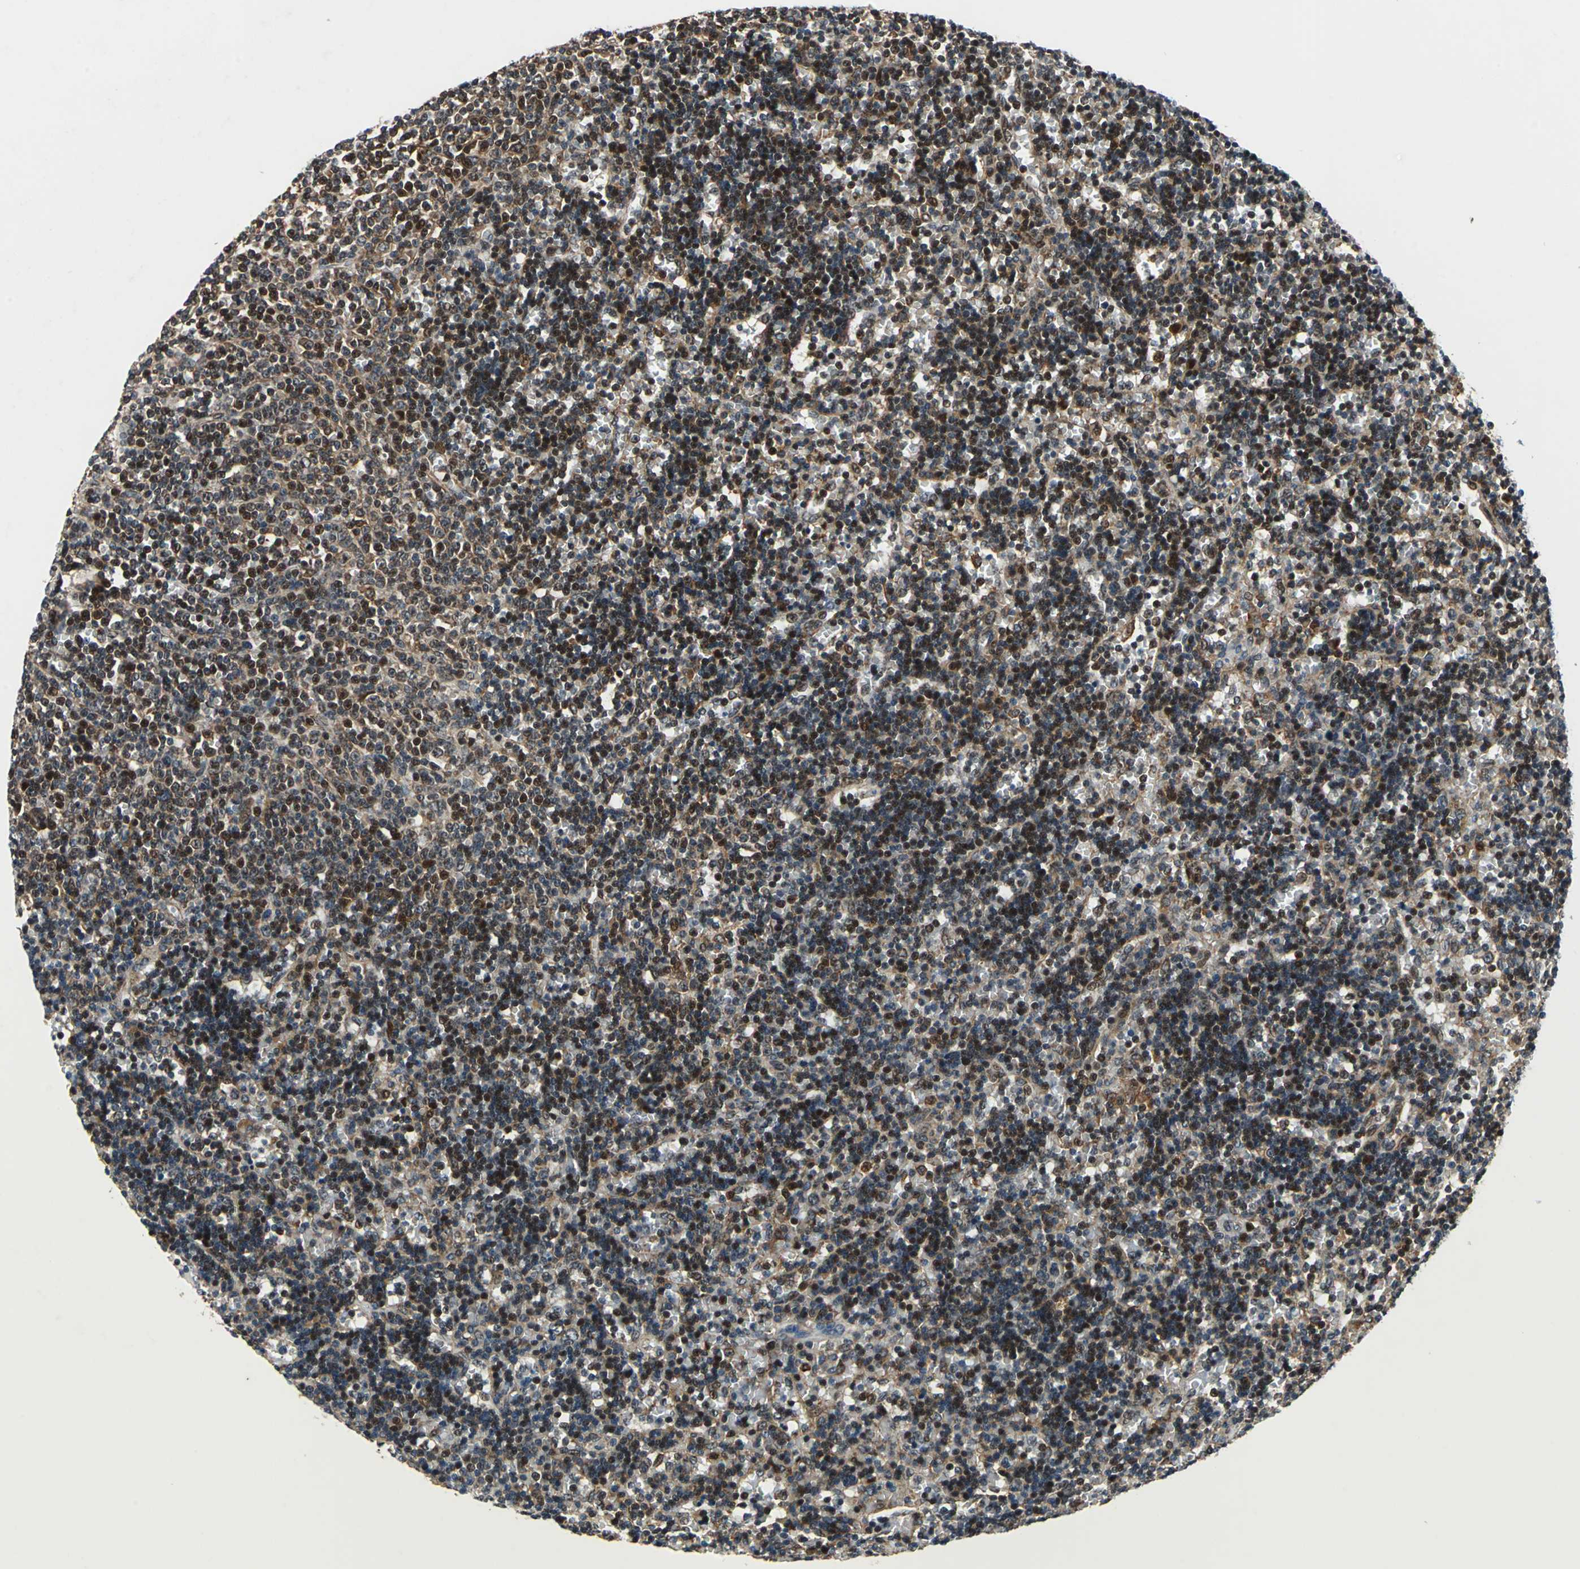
{"staining": {"intensity": "strong", "quantity": "25%-75%", "location": "cytoplasmic/membranous,nuclear"}, "tissue": "lymphoma", "cell_type": "Tumor cells", "image_type": "cancer", "snomed": [{"axis": "morphology", "description": "Malignant lymphoma, non-Hodgkin's type, Low grade"}, {"axis": "topography", "description": "Spleen"}], "caption": "A brown stain shows strong cytoplasmic/membranous and nuclear staining of a protein in lymphoma tumor cells.", "gene": "AATF", "patient": {"sex": "male", "age": 60}}